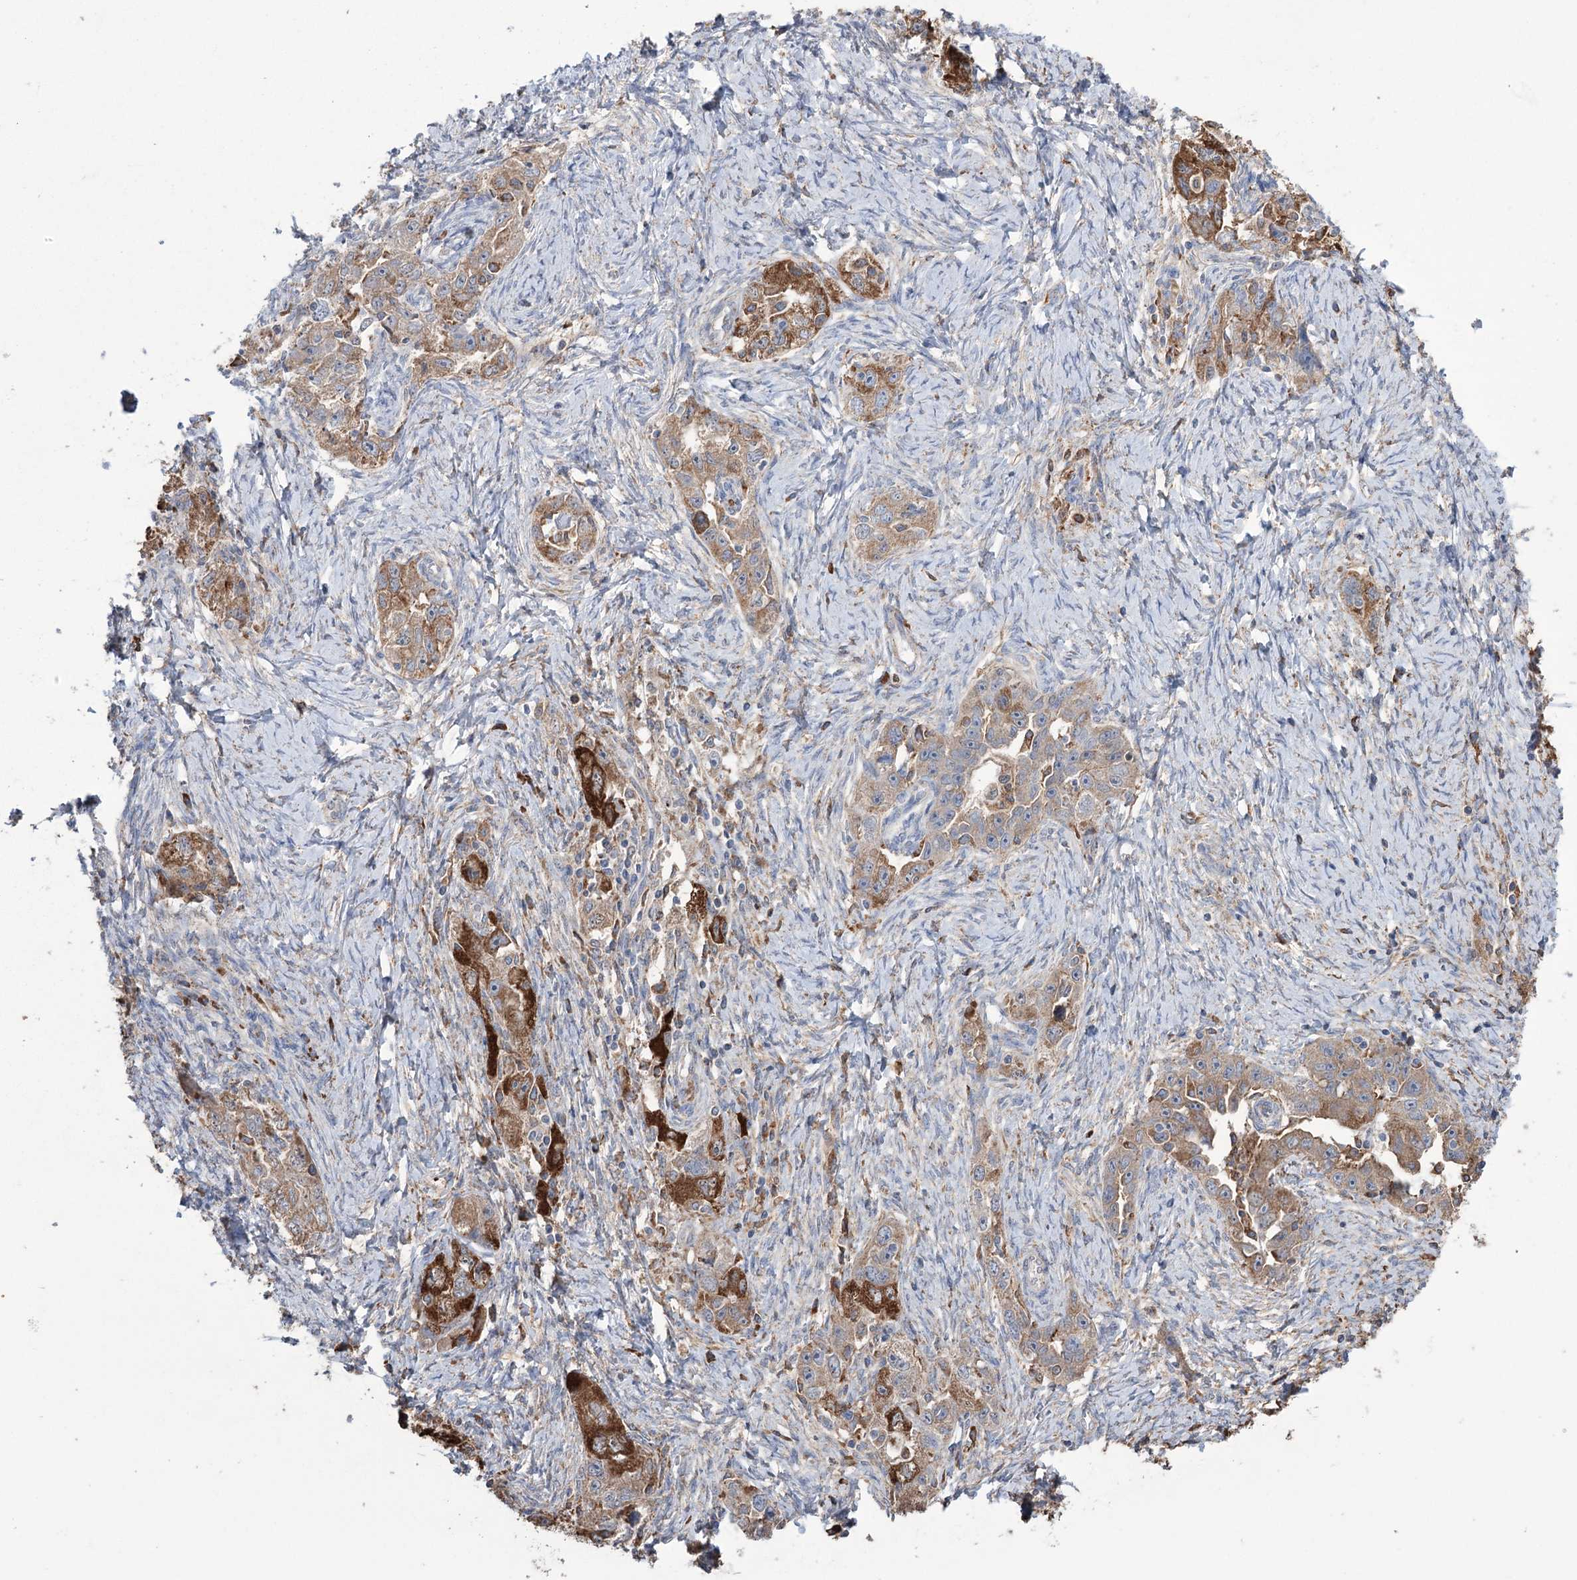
{"staining": {"intensity": "strong", "quantity": "25%-75%", "location": "cytoplasmic/membranous"}, "tissue": "ovarian cancer", "cell_type": "Tumor cells", "image_type": "cancer", "snomed": [{"axis": "morphology", "description": "Carcinoma, NOS"}, {"axis": "morphology", "description": "Cystadenocarcinoma, serous, NOS"}, {"axis": "topography", "description": "Ovary"}], "caption": "The histopathology image demonstrates staining of ovarian cancer, revealing strong cytoplasmic/membranous protein expression (brown color) within tumor cells. Ihc stains the protein in brown and the nuclei are stained blue.", "gene": "TRIM71", "patient": {"sex": "female", "age": 69}}